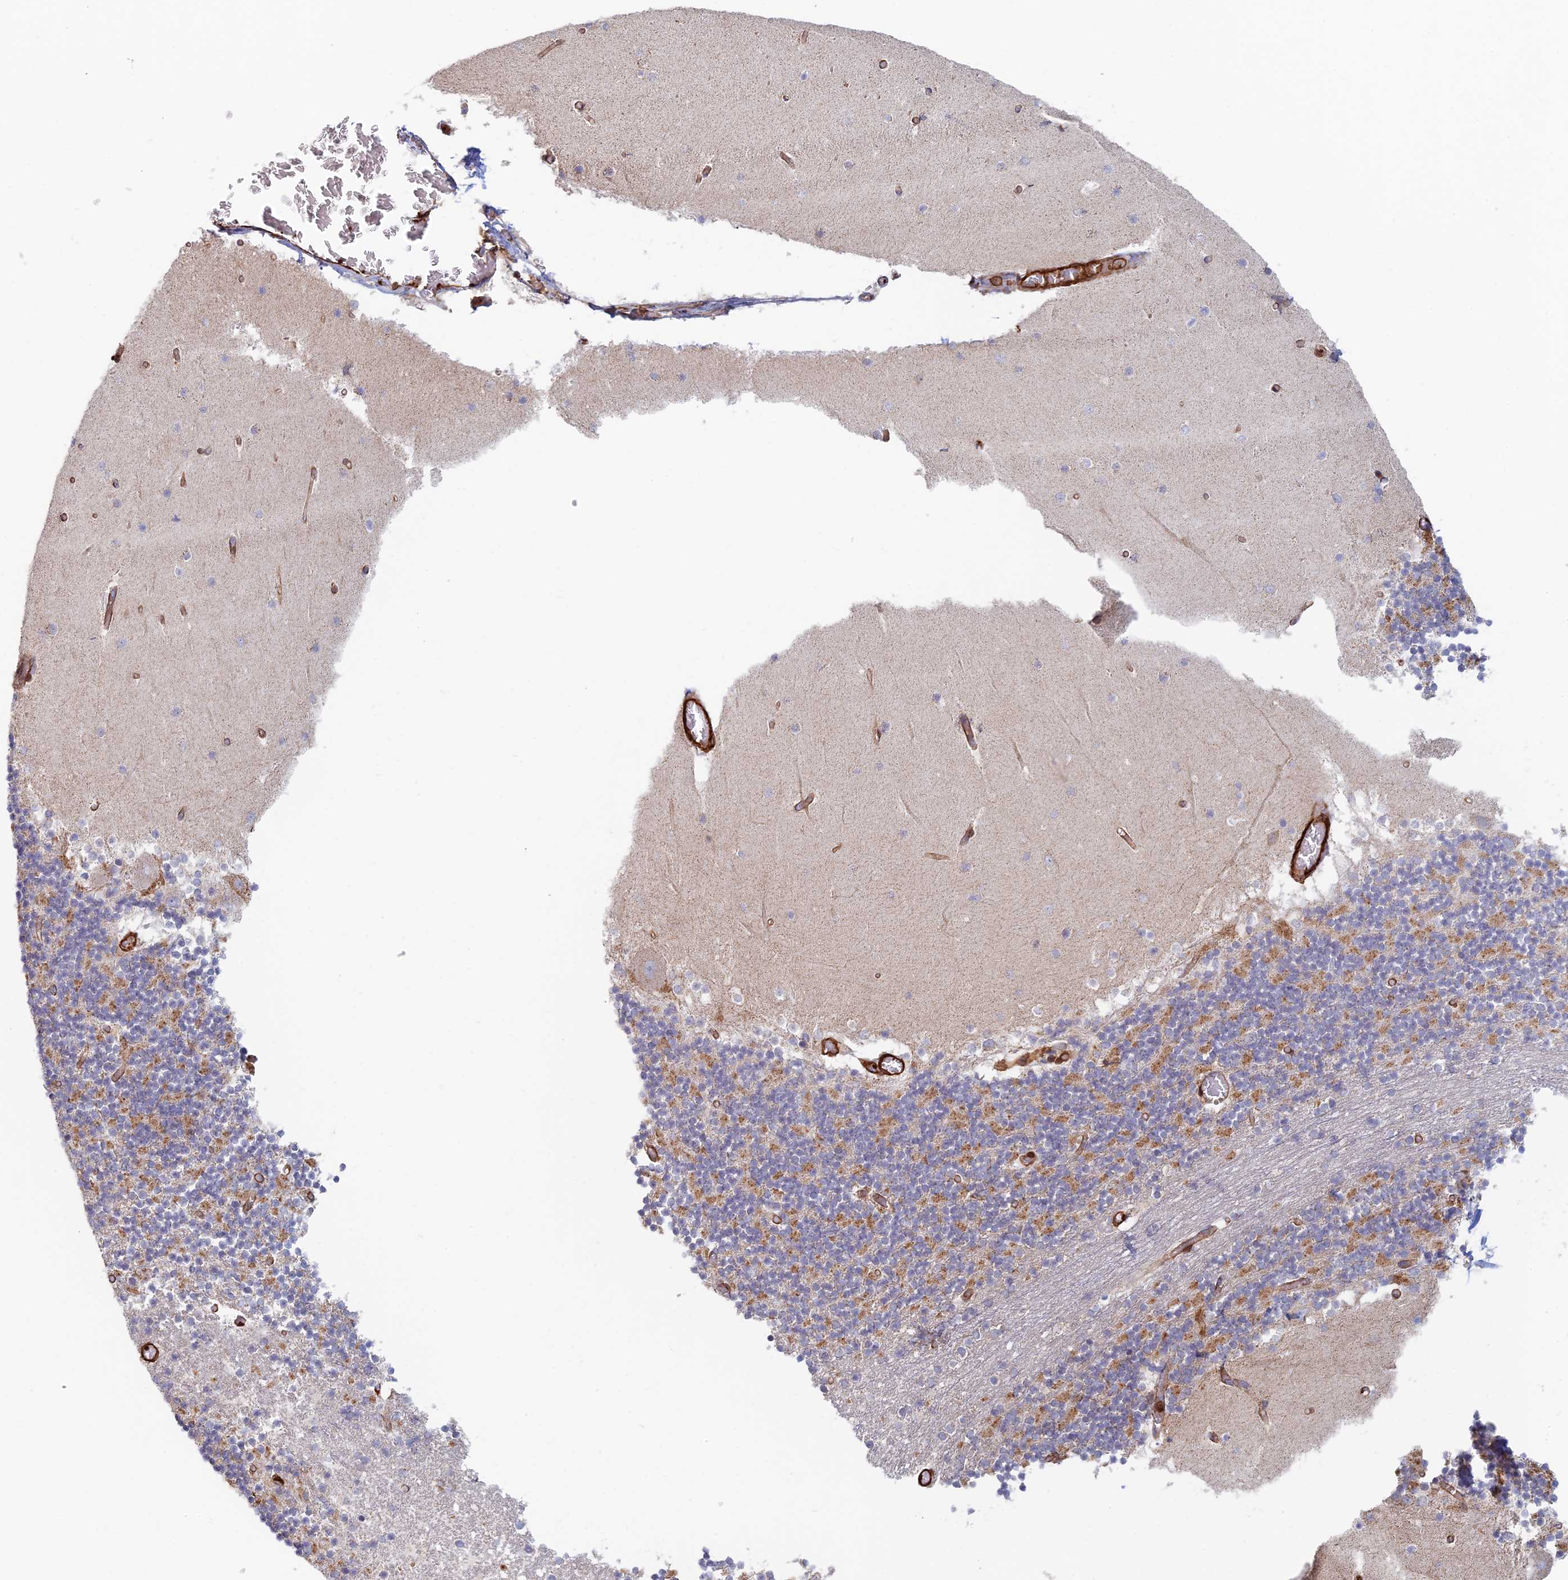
{"staining": {"intensity": "moderate", "quantity": "25%-75%", "location": "cytoplasmic/membranous"}, "tissue": "cerebellum", "cell_type": "Cells in granular layer", "image_type": "normal", "snomed": [{"axis": "morphology", "description": "Normal tissue, NOS"}, {"axis": "topography", "description": "Cerebellum"}], "caption": "Immunohistochemical staining of normal human cerebellum displays medium levels of moderate cytoplasmic/membranous staining in approximately 25%-75% of cells in granular layer.", "gene": "PAK4", "patient": {"sex": "female", "age": 28}}